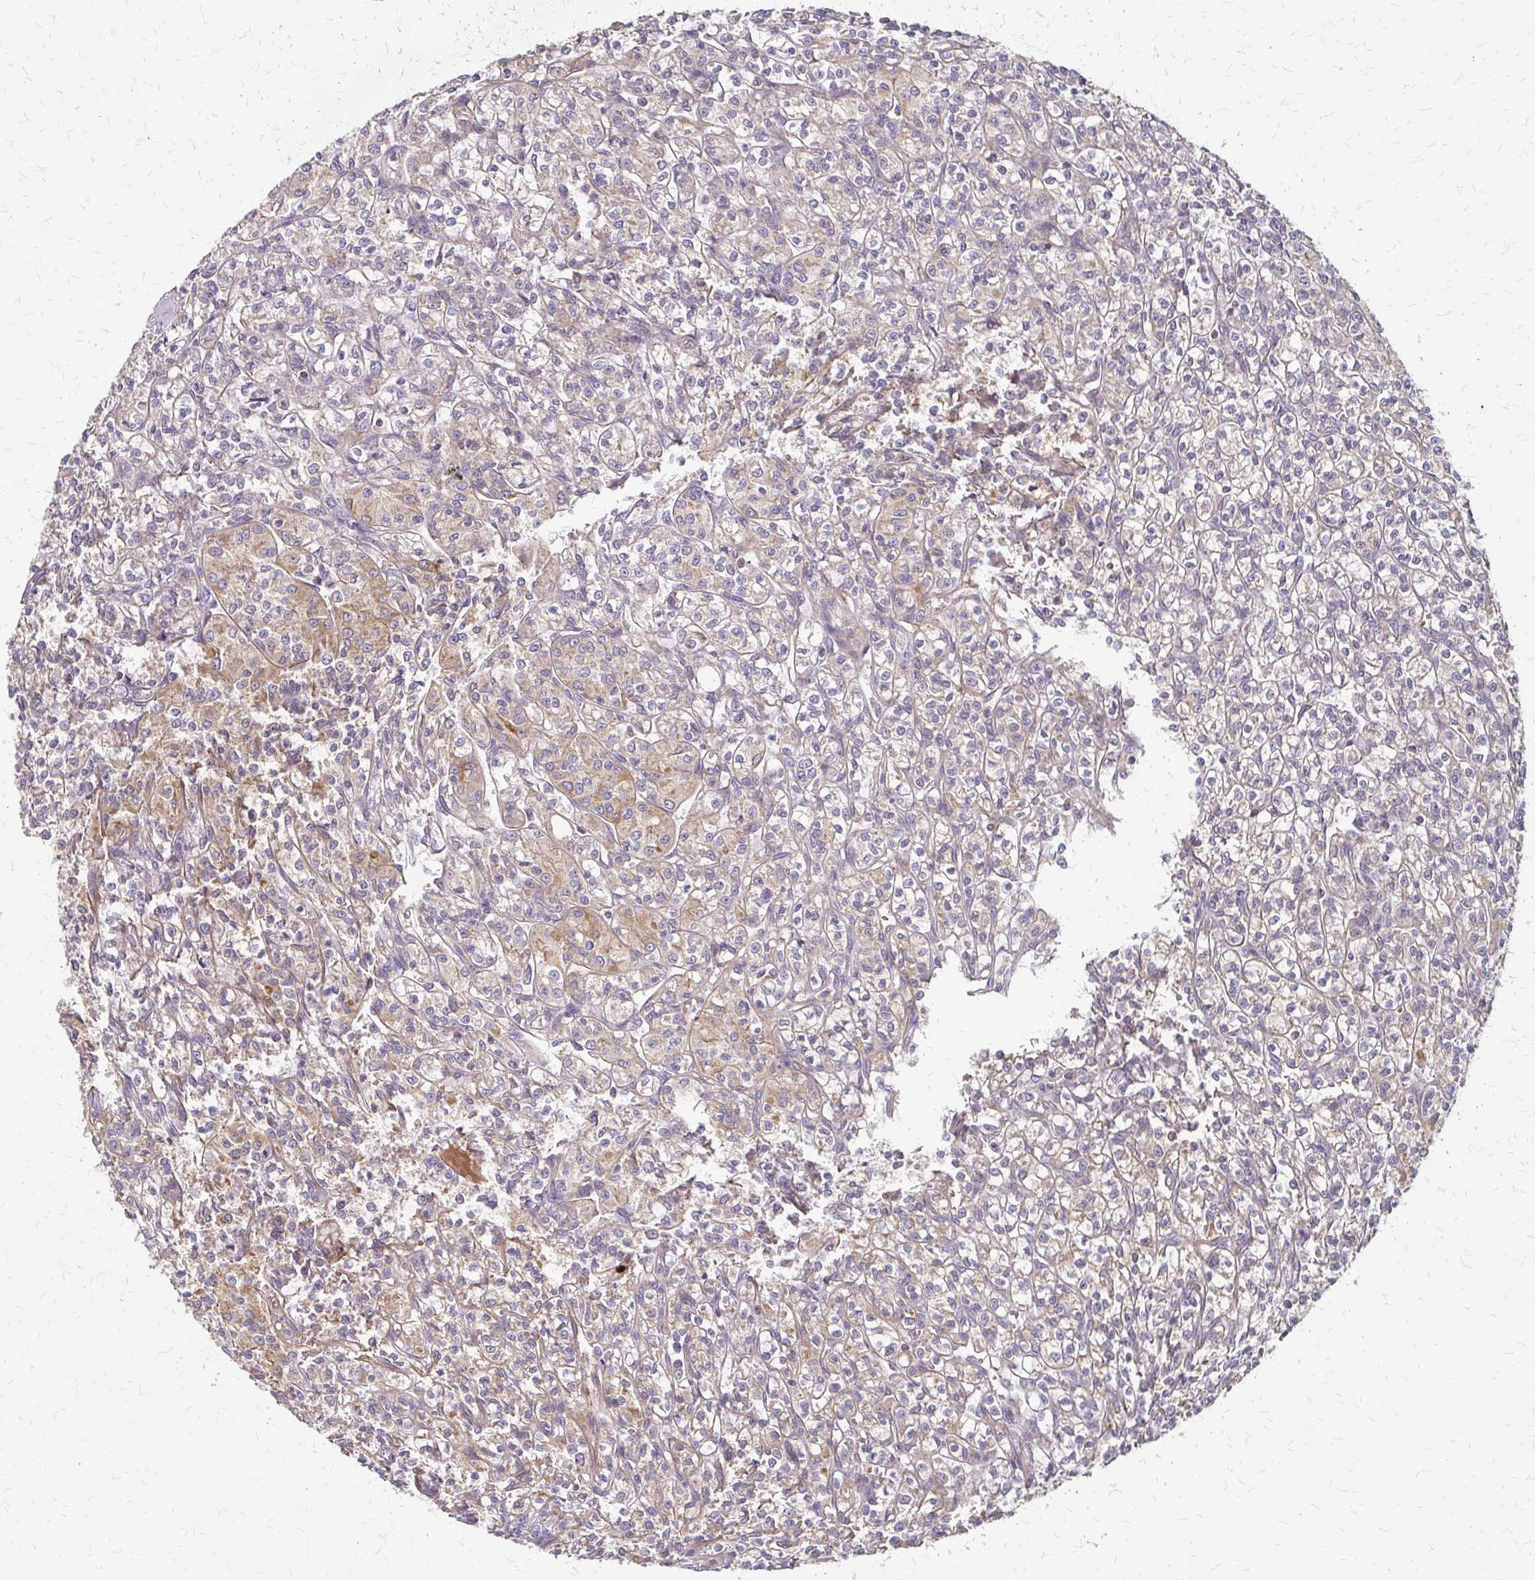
{"staining": {"intensity": "weak", "quantity": ">75%", "location": "cytoplasmic/membranous"}, "tissue": "renal cancer", "cell_type": "Tumor cells", "image_type": "cancer", "snomed": [{"axis": "morphology", "description": "Adenocarcinoma, NOS"}, {"axis": "topography", "description": "Kidney"}], "caption": "This micrograph exhibits adenocarcinoma (renal) stained with IHC to label a protein in brown. The cytoplasmic/membranous of tumor cells show weak positivity for the protein. Nuclei are counter-stained blue.", "gene": "ZNF383", "patient": {"sex": "male", "age": 36}}